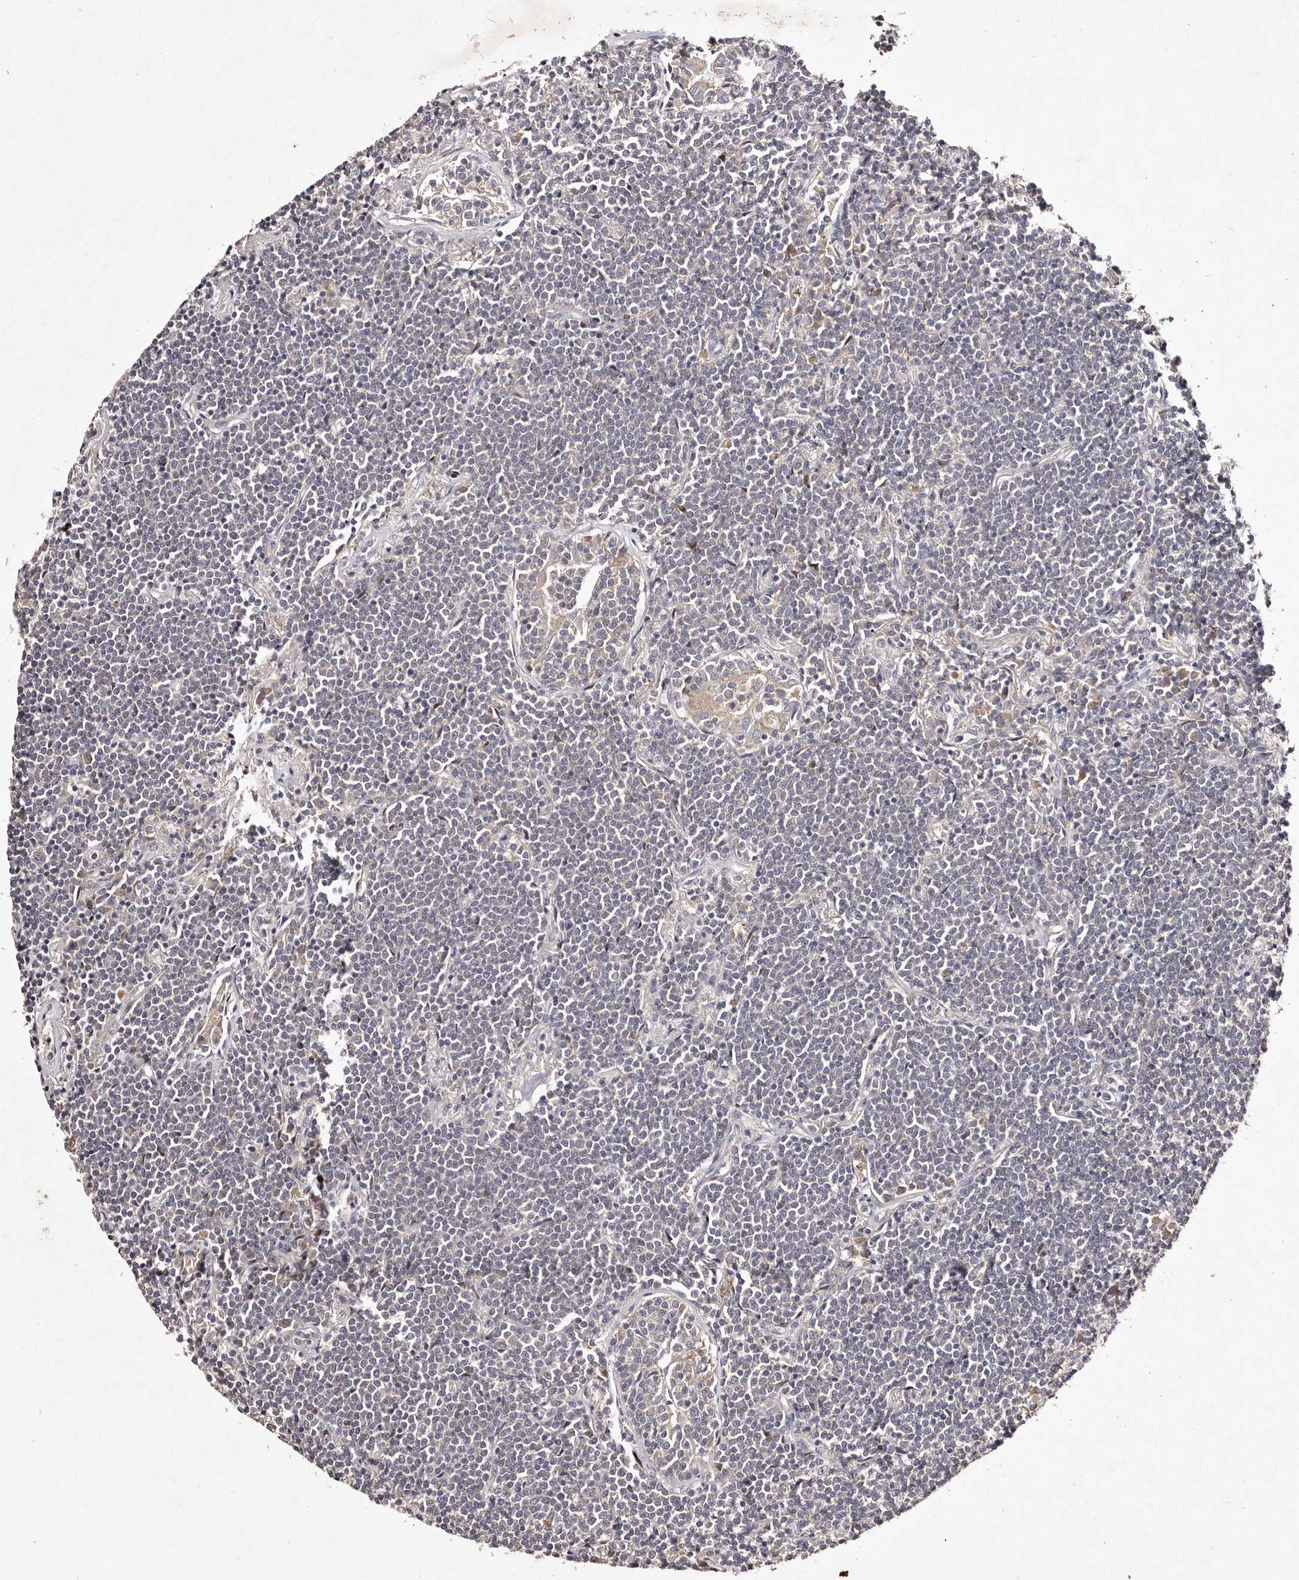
{"staining": {"intensity": "negative", "quantity": "none", "location": "none"}, "tissue": "lymphoma", "cell_type": "Tumor cells", "image_type": "cancer", "snomed": [{"axis": "morphology", "description": "Malignant lymphoma, non-Hodgkin's type, Low grade"}, {"axis": "topography", "description": "Lung"}], "caption": "Tumor cells show no significant protein expression in malignant lymphoma, non-Hodgkin's type (low-grade).", "gene": "TSC2", "patient": {"sex": "female", "age": 71}}